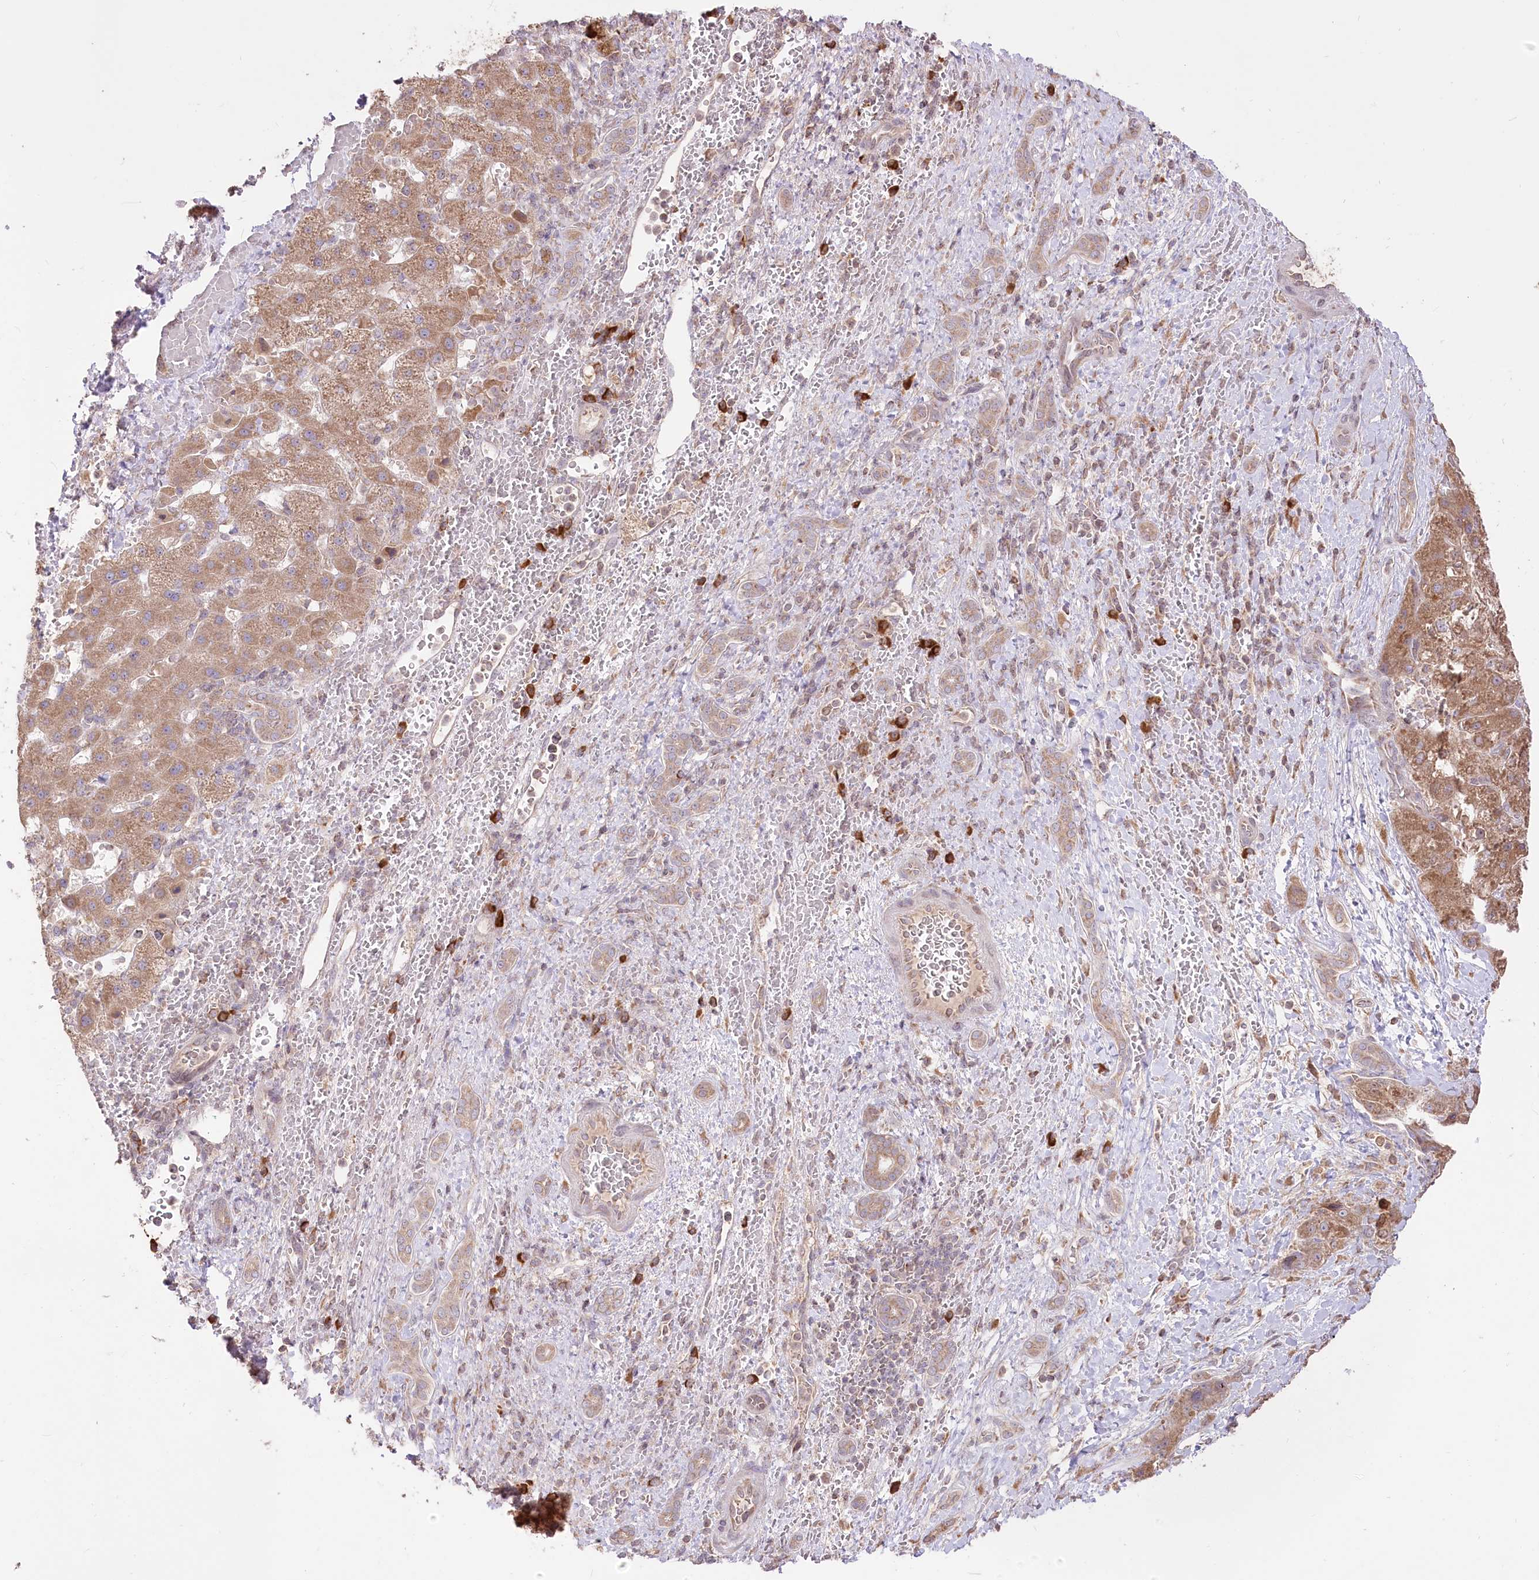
{"staining": {"intensity": "moderate", "quantity": ">75%", "location": "cytoplasmic/membranous"}, "tissue": "liver cancer", "cell_type": "Tumor cells", "image_type": "cancer", "snomed": [{"axis": "morphology", "description": "Normal tissue, NOS"}, {"axis": "morphology", "description": "Carcinoma, Hepatocellular, NOS"}, {"axis": "topography", "description": "Liver"}], "caption": "Liver hepatocellular carcinoma stained with immunohistochemistry demonstrates moderate cytoplasmic/membranous positivity in about >75% of tumor cells.", "gene": "STT3B", "patient": {"sex": "male", "age": 57}}